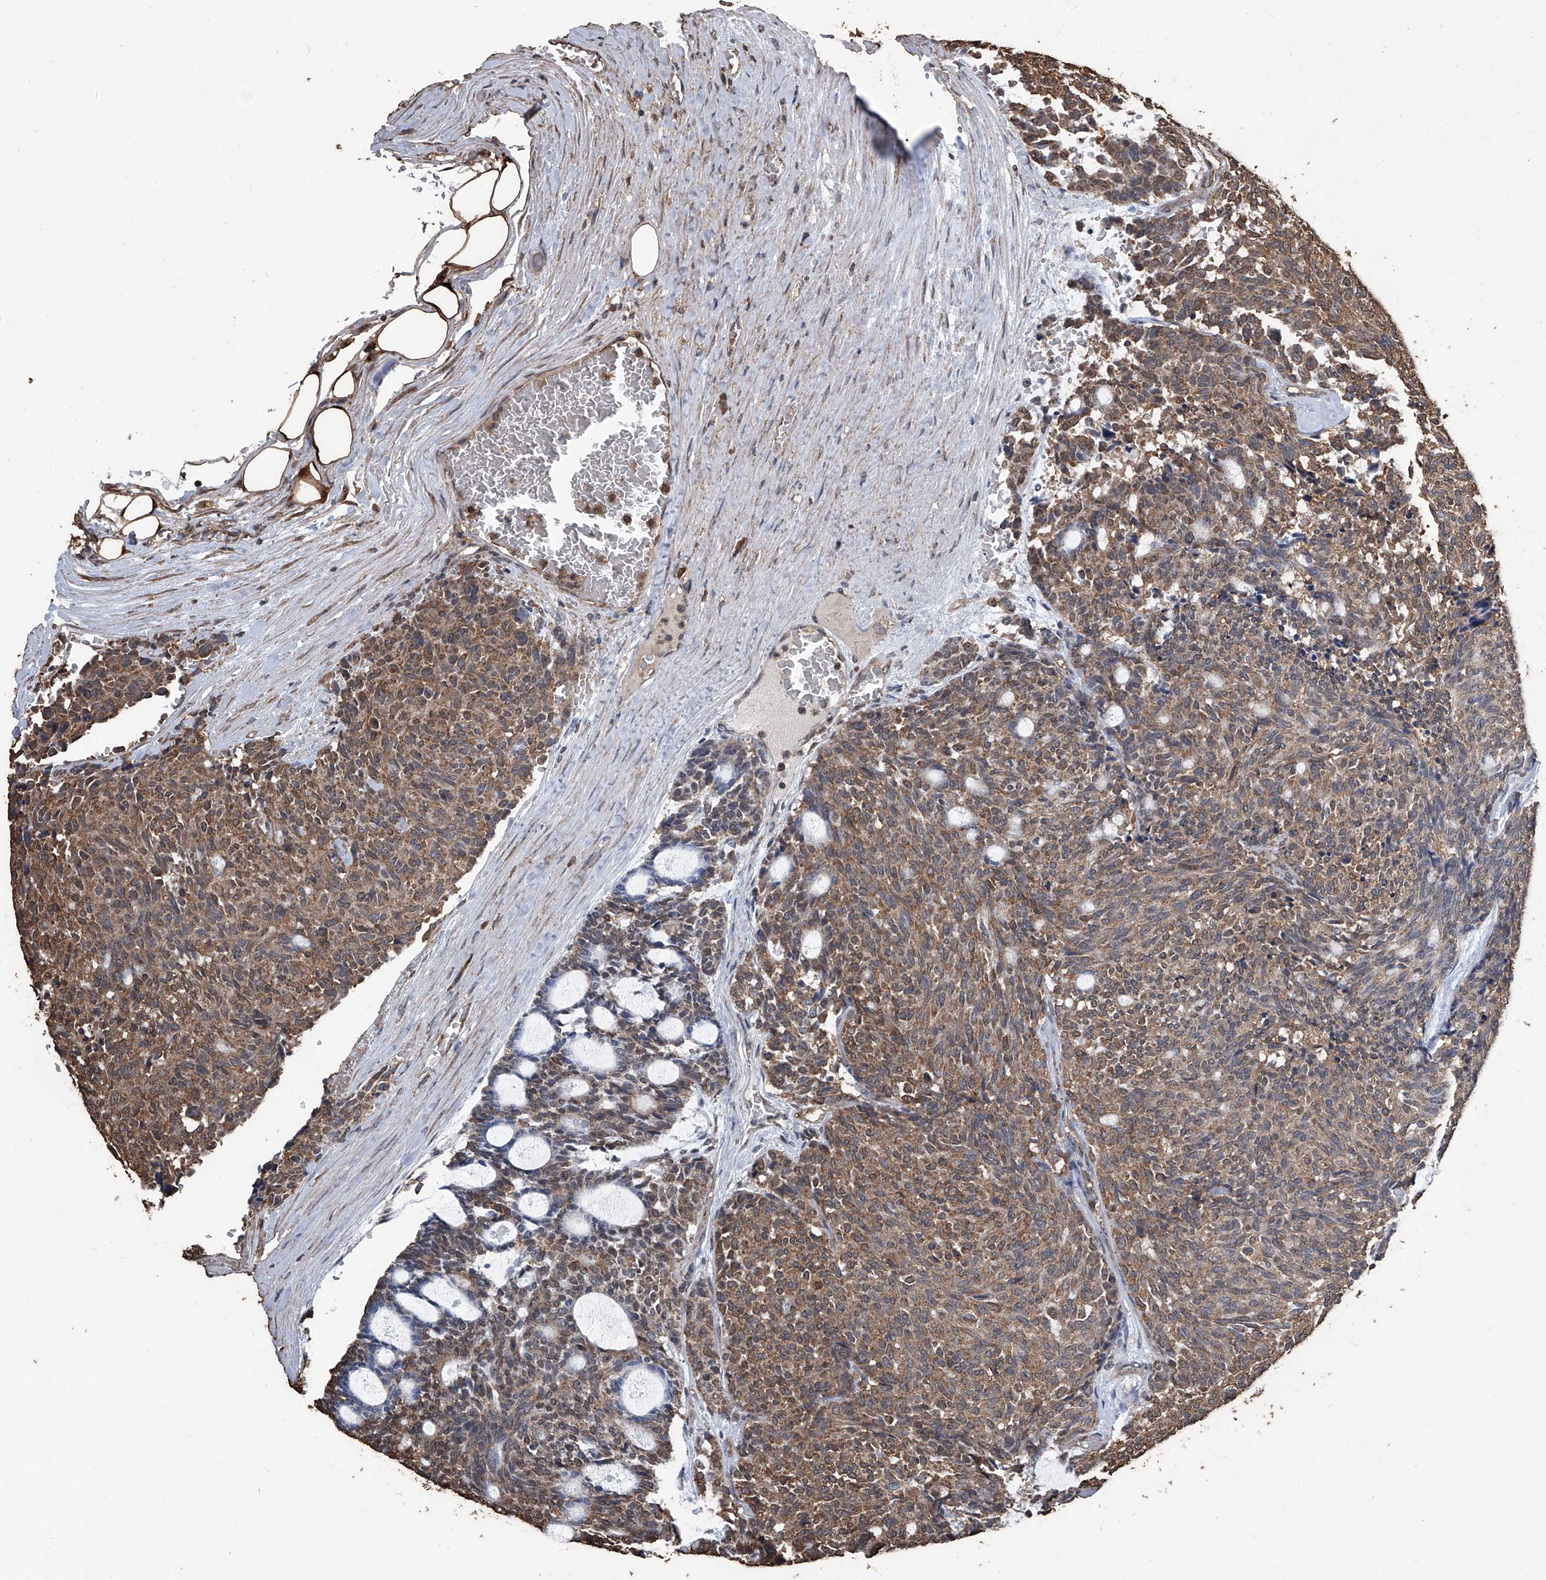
{"staining": {"intensity": "moderate", "quantity": ">75%", "location": "cytoplasmic/membranous"}, "tissue": "carcinoid", "cell_type": "Tumor cells", "image_type": "cancer", "snomed": [{"axis": "morphology", "description": "Carcinoid, malignant, NOS"}, {"axis": "topography", "description": "Pancreas"}], "caption": "The micrograph exhibits a brown stain indicating the presence of a protein in the cytoplasmic/membranous of tumor cells in carcinoid.", "gene": "STARD7", "patient": {"sex": "female", "age": 54}}